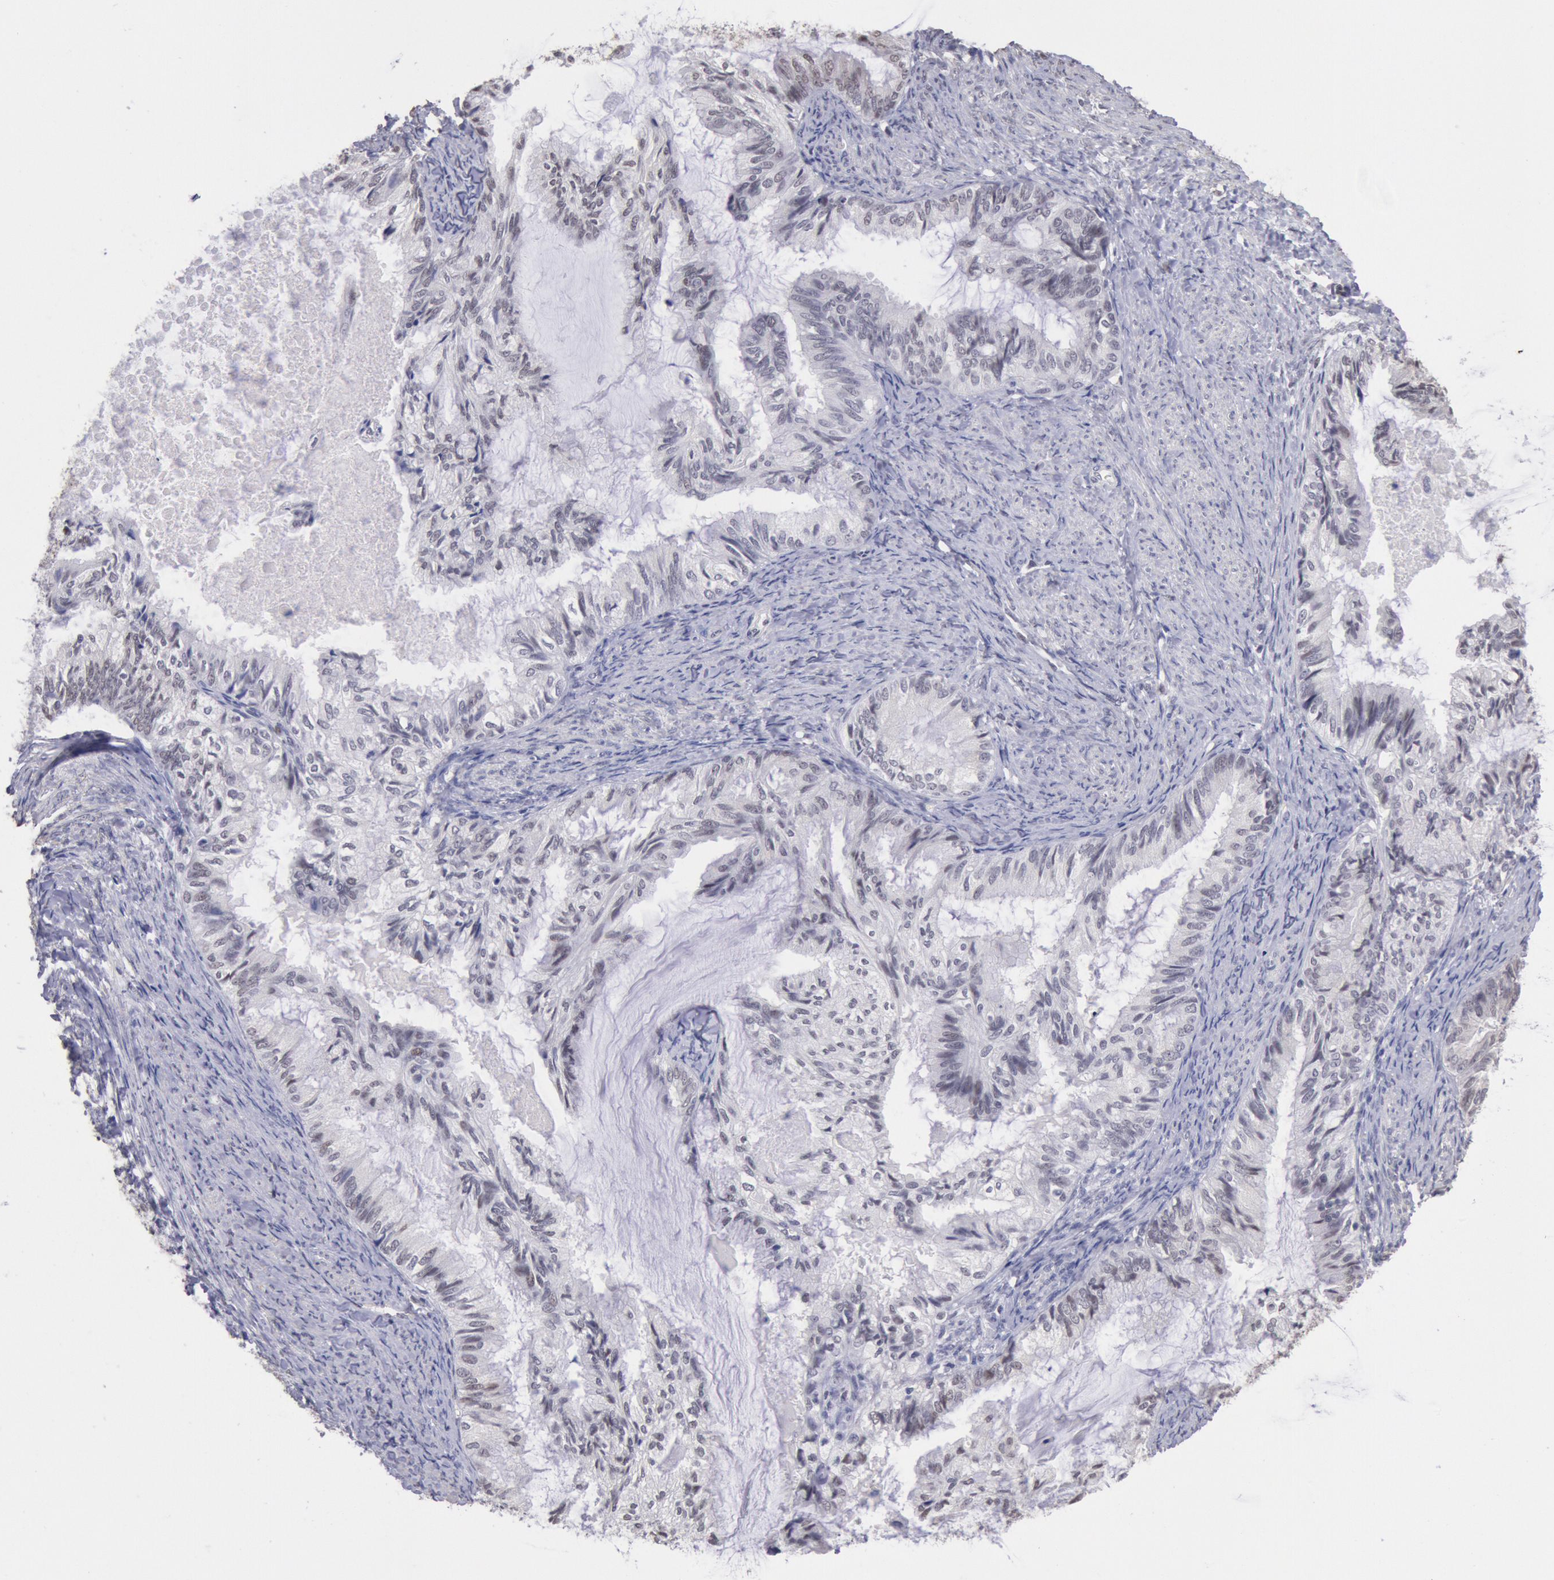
{"staining": {"intensity": "negative", "quantity": "none", "location": "none"}, "tissue": "endometrial cancer", "cell_type": "Tumor cells", "image_type": "cancer", "snomed": [{"axis": "morphology", "description": "Adenocarcinoma, NOS"}, {"axis": "topography", "description": "Endometrium"}], "caption": "Endometrial adenocarcinoma was stained to show a protein in brown. There is no significant staining in tumor cells. (Brightfield microscopy of DAB immunohistochemistry at high magnification).", "gene": "MYH7", "patient": {"sex": "female", "age": 86}}